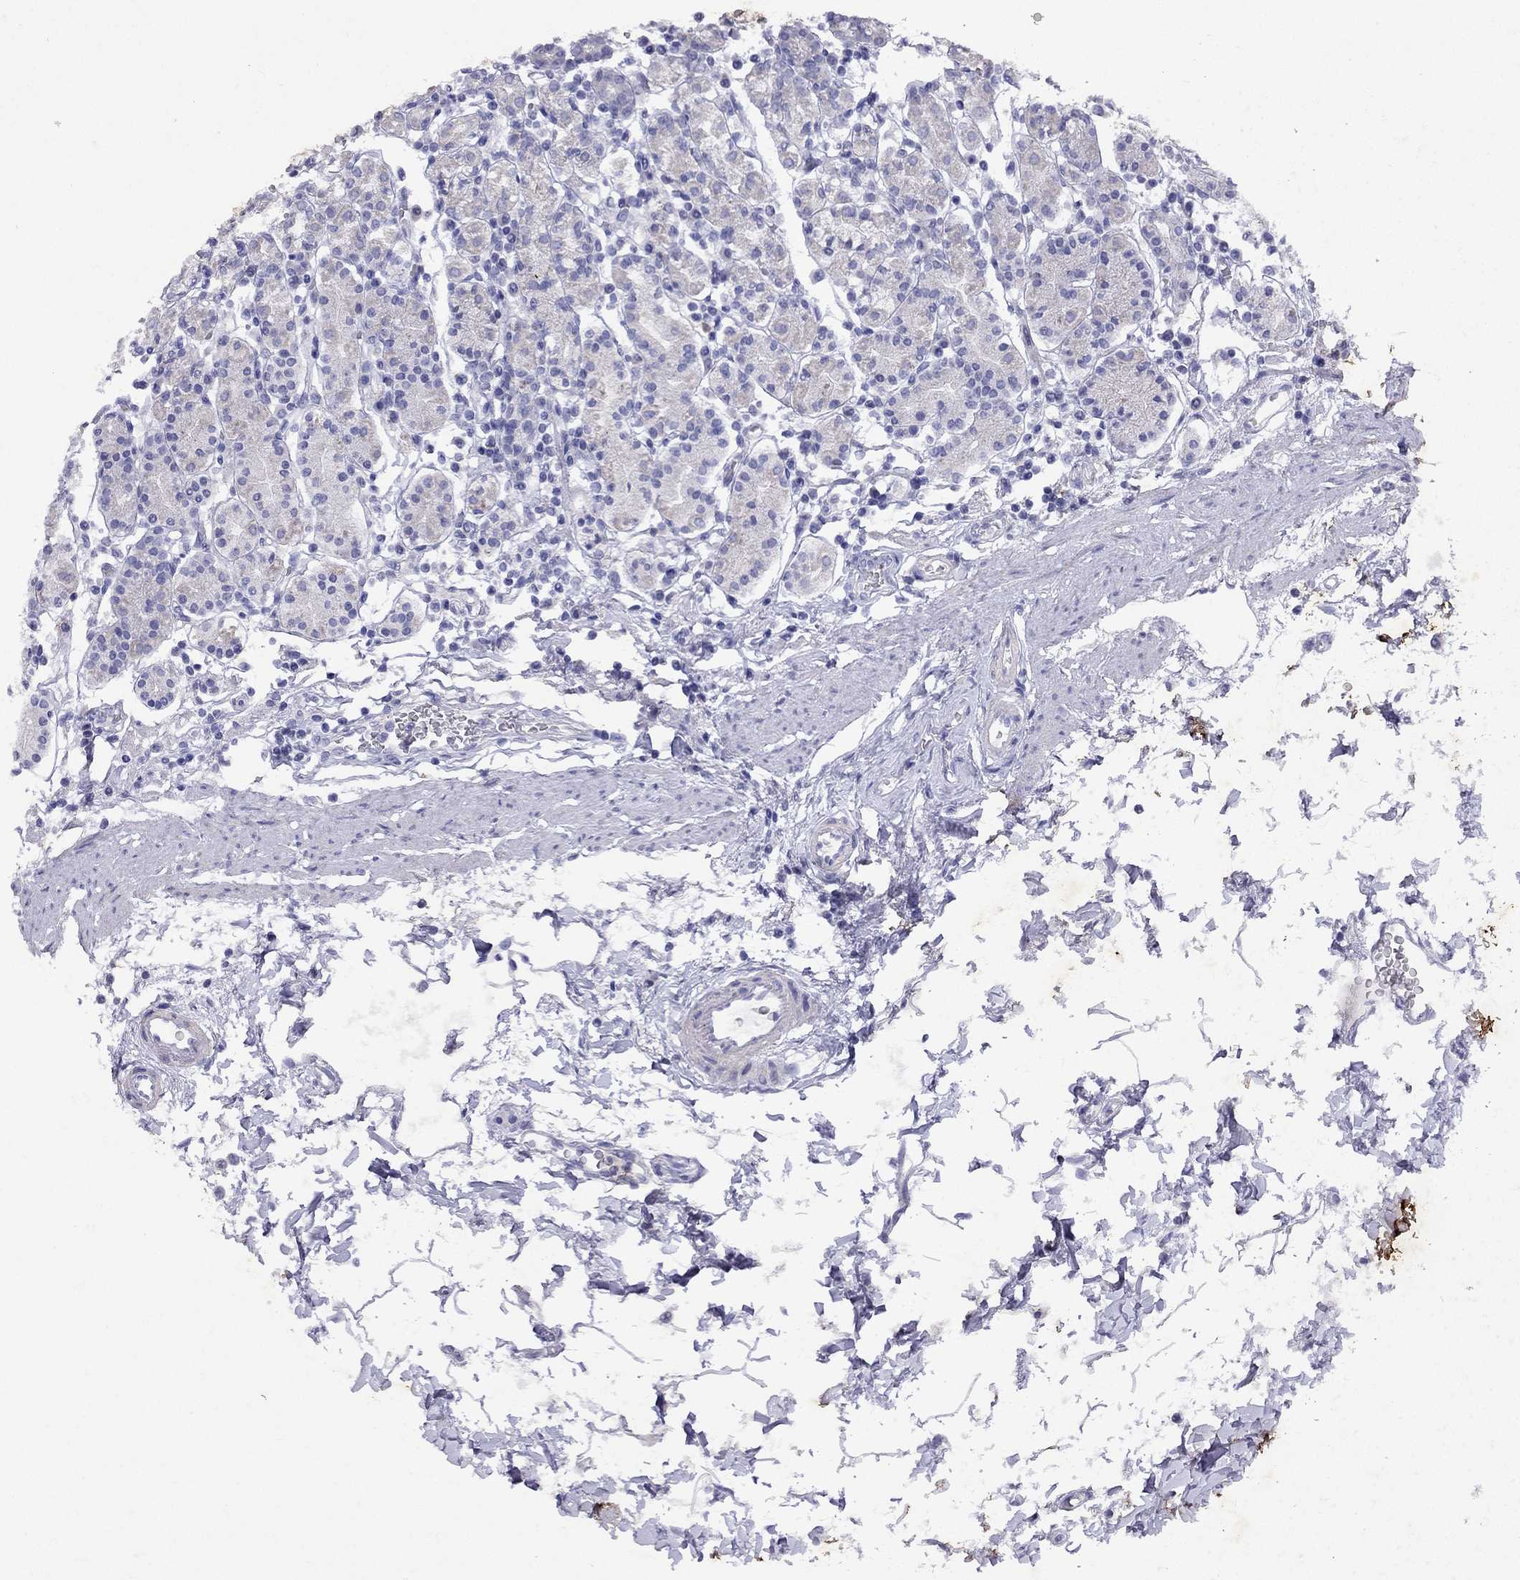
{"staining": {"intensity": "negative", "quantity": "none", "location": "none"}, "tissue": "stomach", "cell_type": "Glandular cells", "image_type": "normal", "snomed": [{"axis": "morphology", "description": "Normal tissue, NOS"}, {"axis": "topography", "description": "Stomach, upper"}, {"axis": "topography", "description": "Stomach"}], "caption": "DAB immunohistochemical staining of unremarkable human stomach reveals no significant expression in glandular cells.", "gene": "GNAT3", "patient": {"sex": "male", "age": 62}}